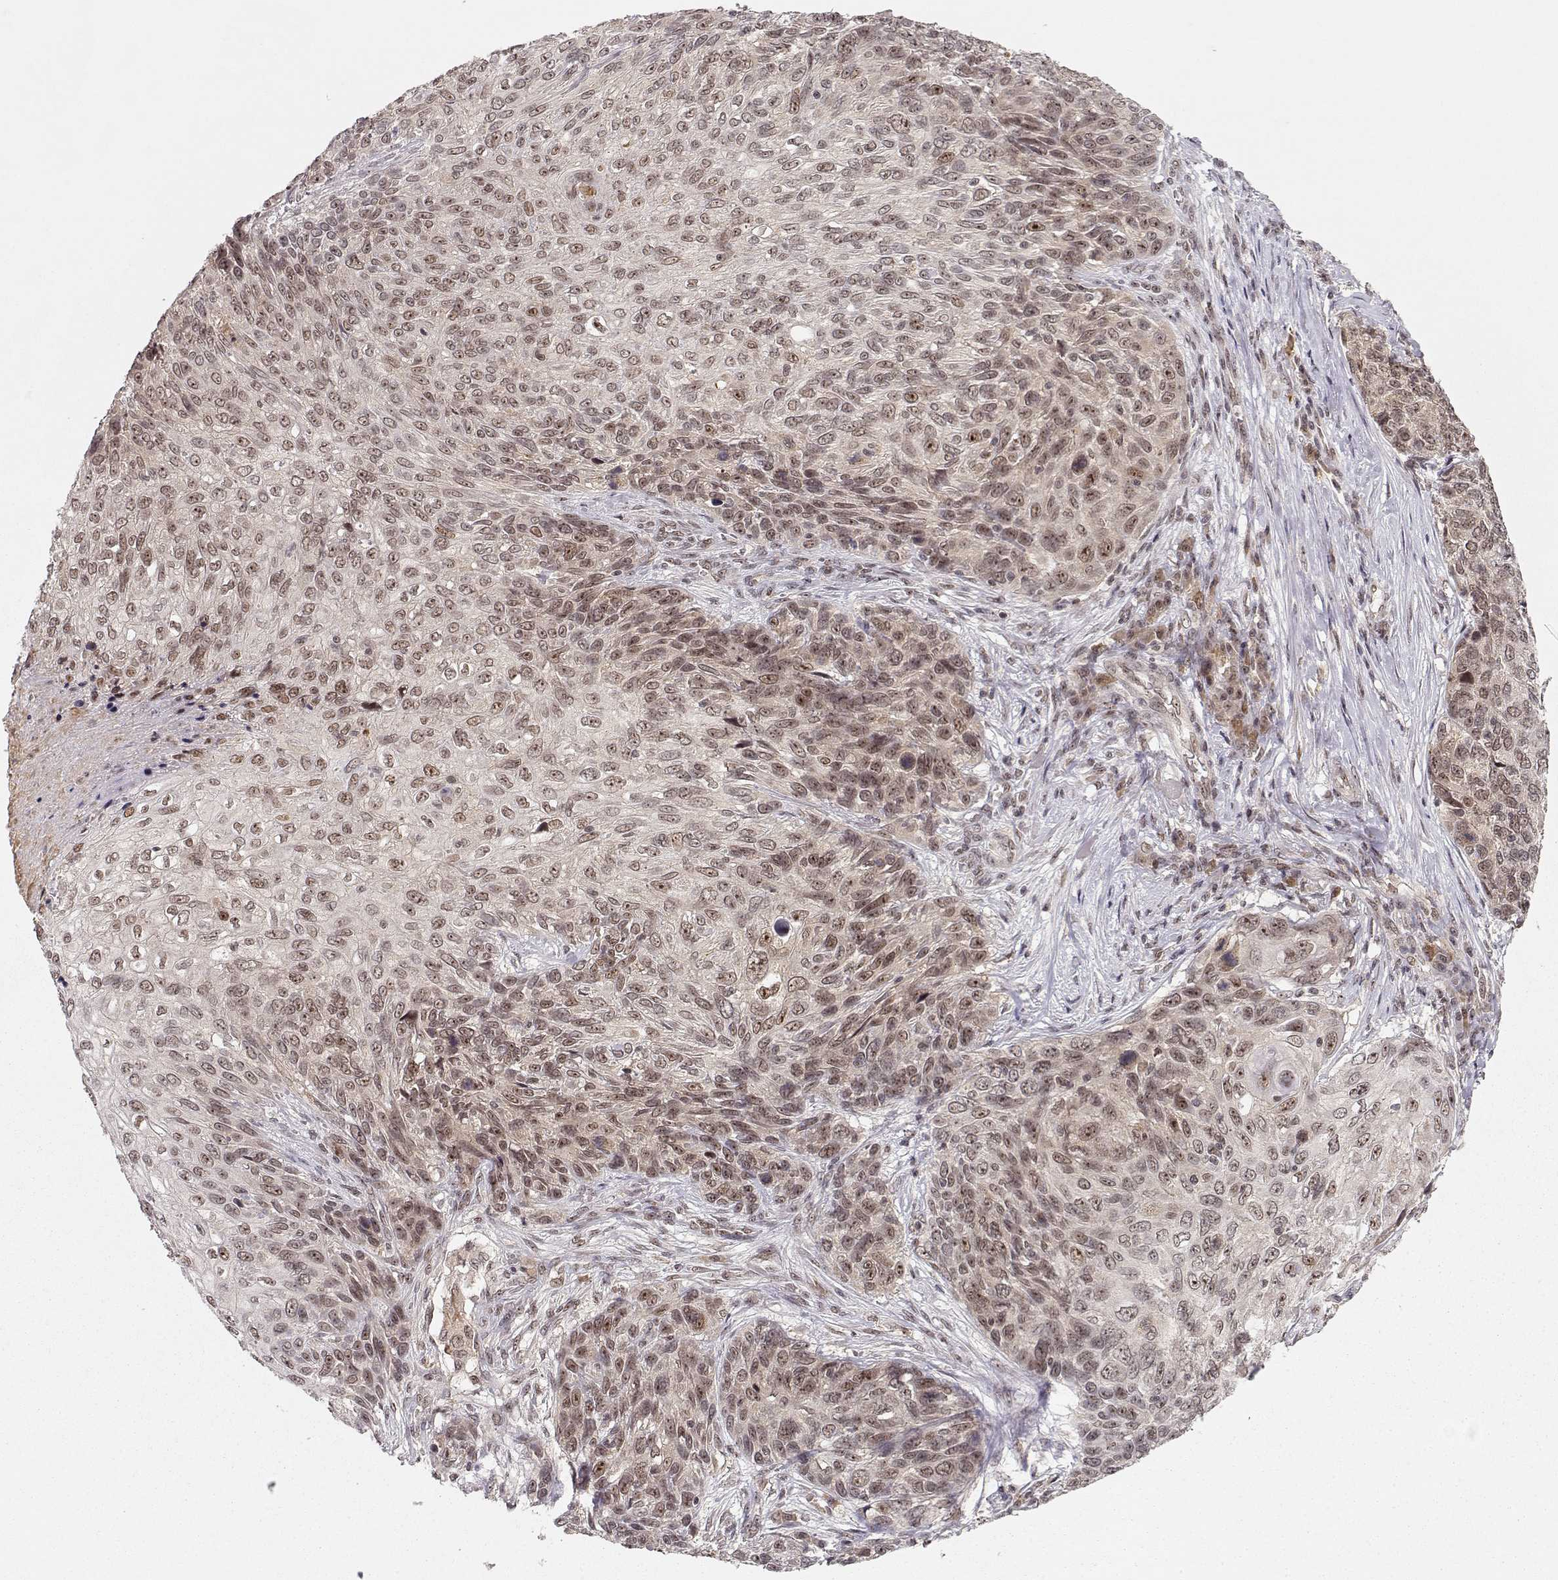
{"staining": {"intensity": "weak", "quantity": ">75%", "location": "cytoplasmic/membranous,nuclear"}, "tissue": "skin cancer", "cell_type": "Tumor cells", "image_type": "cancer", "snomed": [{"axis": "morphology", "description": "Squamous cell carcinoma, NOS"}, {"axis": "topography", "description": "Skin"}], "caption": "Protein expression analysis of skin cancer demonstrates weak cytoplasmic/membranous and nuclear staining in approximately >75% of tumor cells.", "gene": "CSNK2A1", "patient": {"sex": "male", "age": 92}}